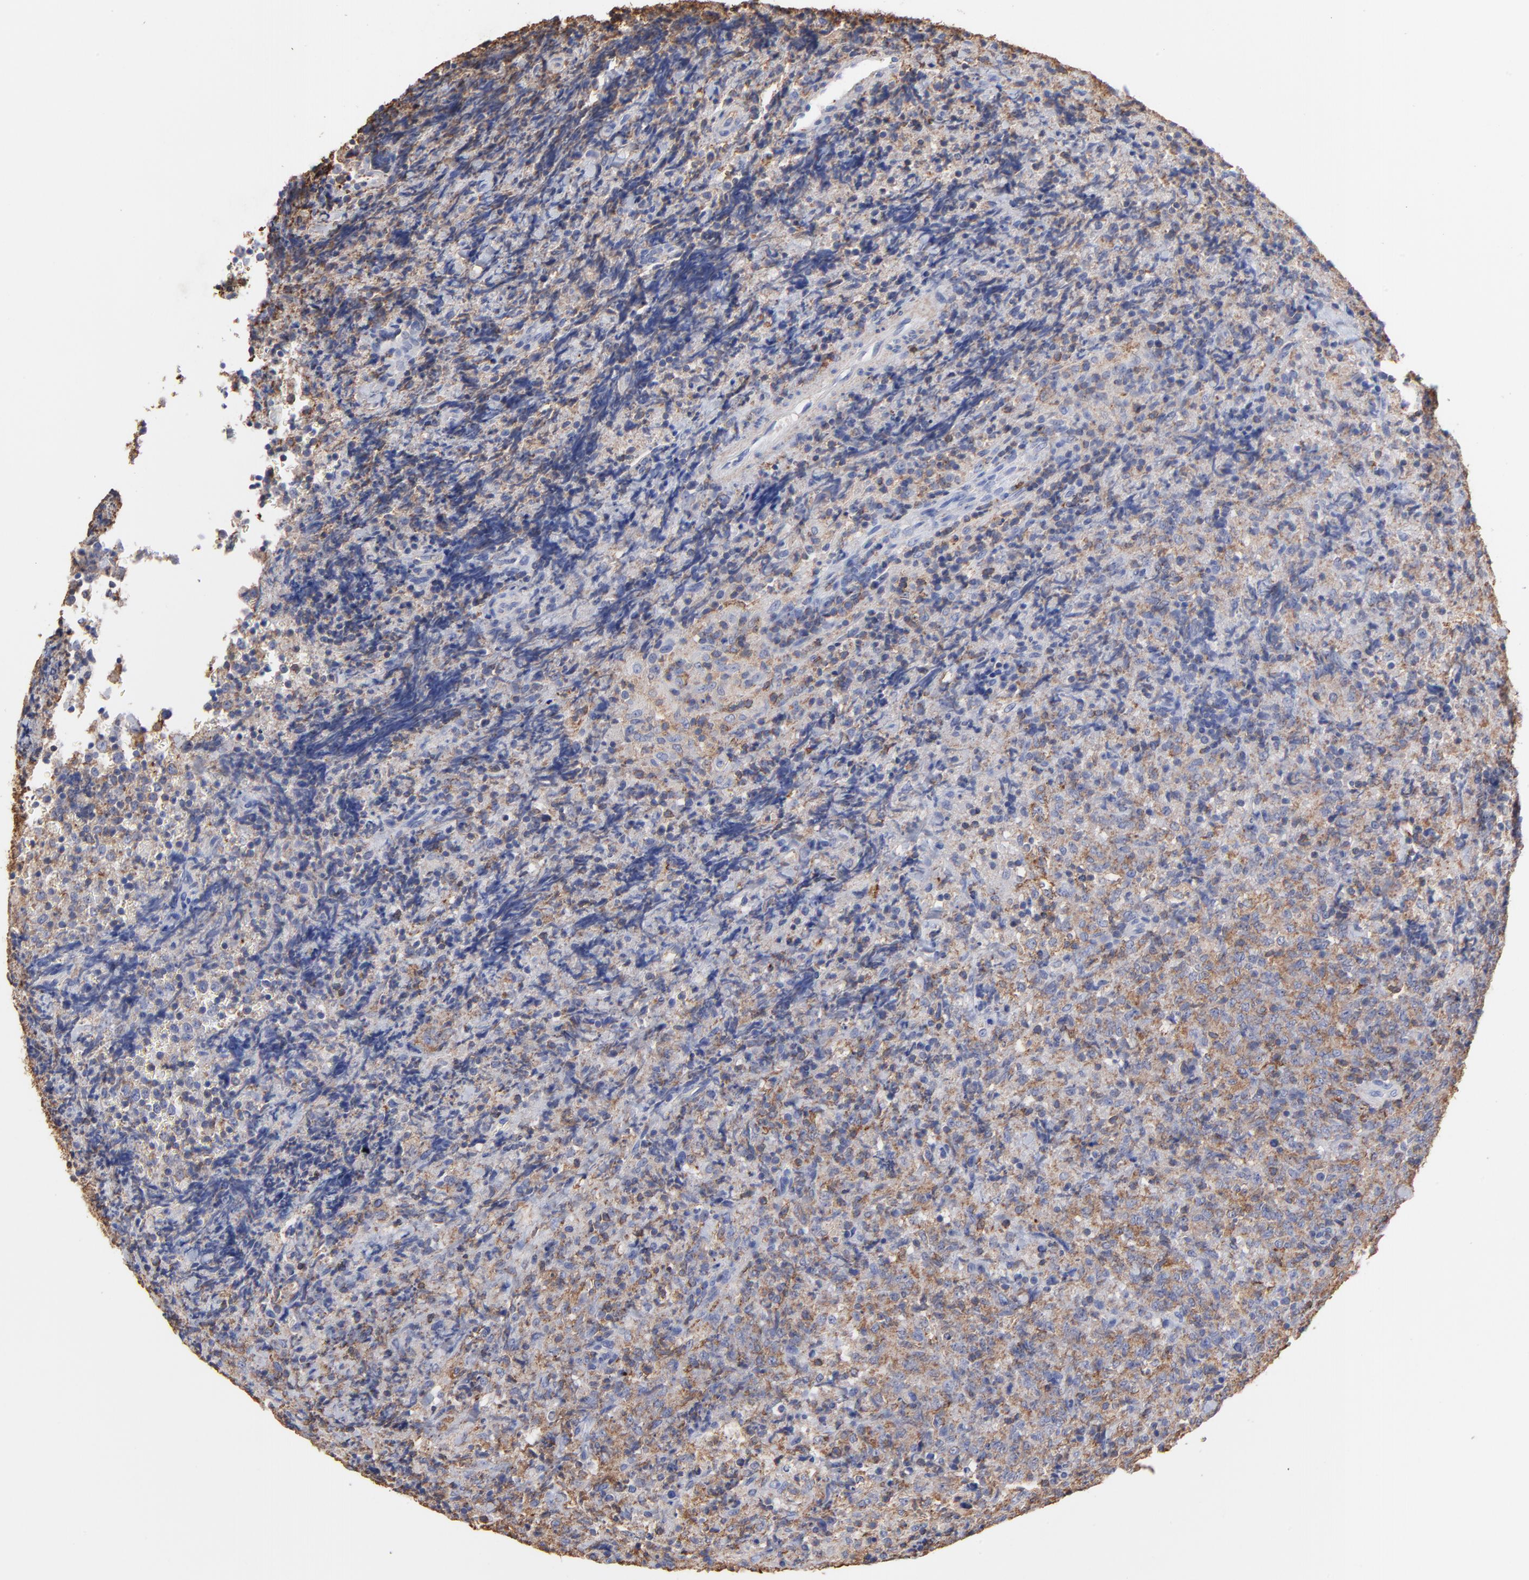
{"staining": {"intensity": "weak", "quantity": "25%-75%", "location": "cytoplasmic/membranous"}, "tissue": "lymphoma", "cell_type": "Tumor cells", "image_type": "cancer", "snomed": [{"axis": "morphology", "description": "Malignant lymphoma, non-Hodgkin's type, High grade"}, {"axis": "topography", "description": "Tonsil"}], "caption": "Protein staining of lymphoma tissue demonstrates weak cytoplasmic/membranous positivity in approximately 25%-75% of tumor cells.", "gene": "ASL", "patient": {"sex": "female", "age": 36}}